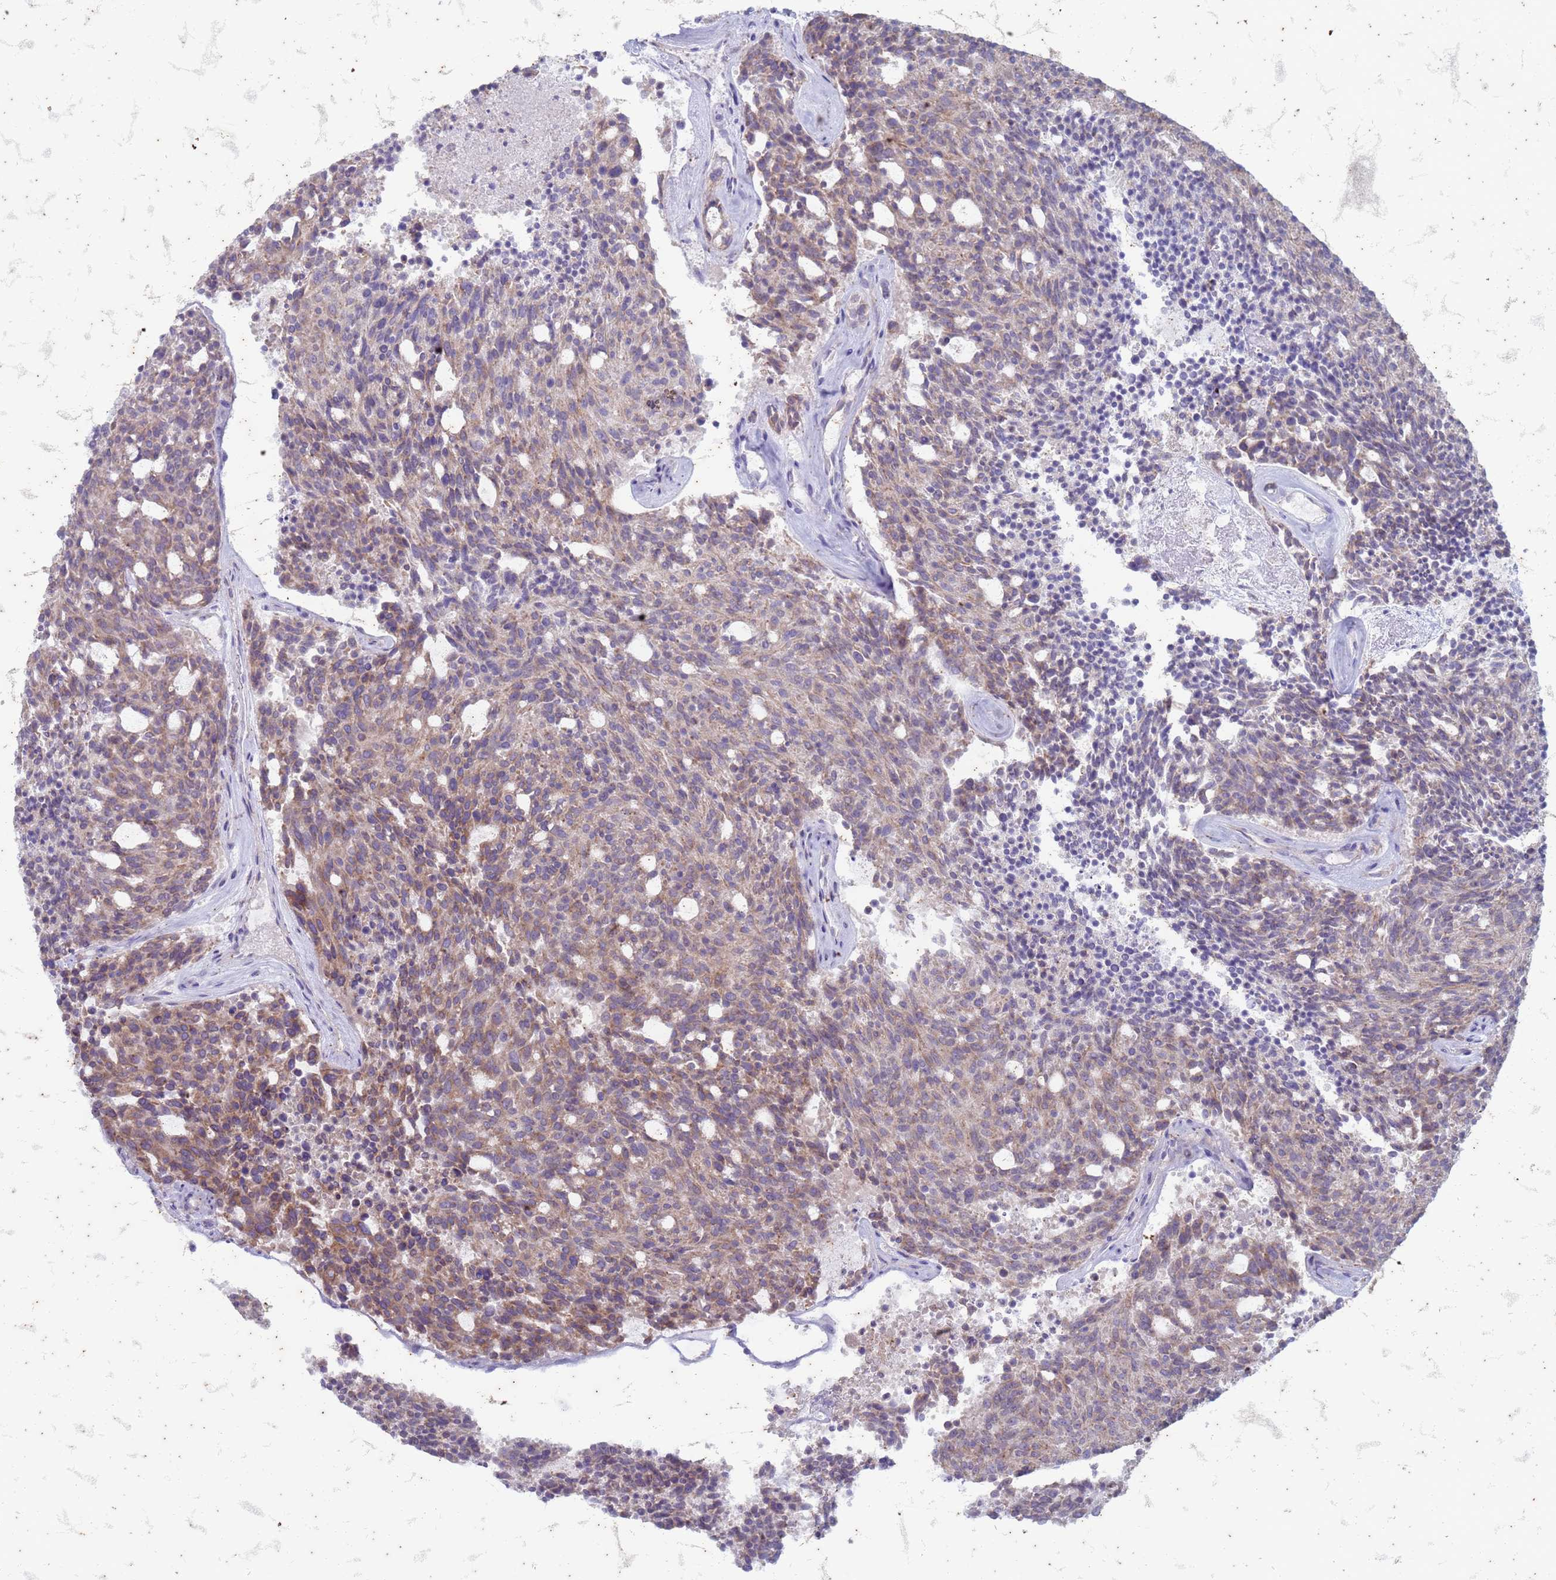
{"staining": {"intensity": "moderate", "quantity": "25%-75%", "location": "cytoplasmic/membranous"}, "tissue": "carcinoid", "cell_type": "Tumor cells", "image_type": "cancer", "snomed": [{"axis": "morphology", "description": "Carcinoid, malignant, NOS"}, {"axis": "topography", "description": "Pancreas"}], "caption": "Brown immunohistochemical staining in malignant carcinoid shows moderate cytoplasmic/membranous positivity in approximately 25%-75% of tumor cells. Nuclei are stained in blue.", "gene": "SUCO", "patient": {"sex": "female", "age": 54}}